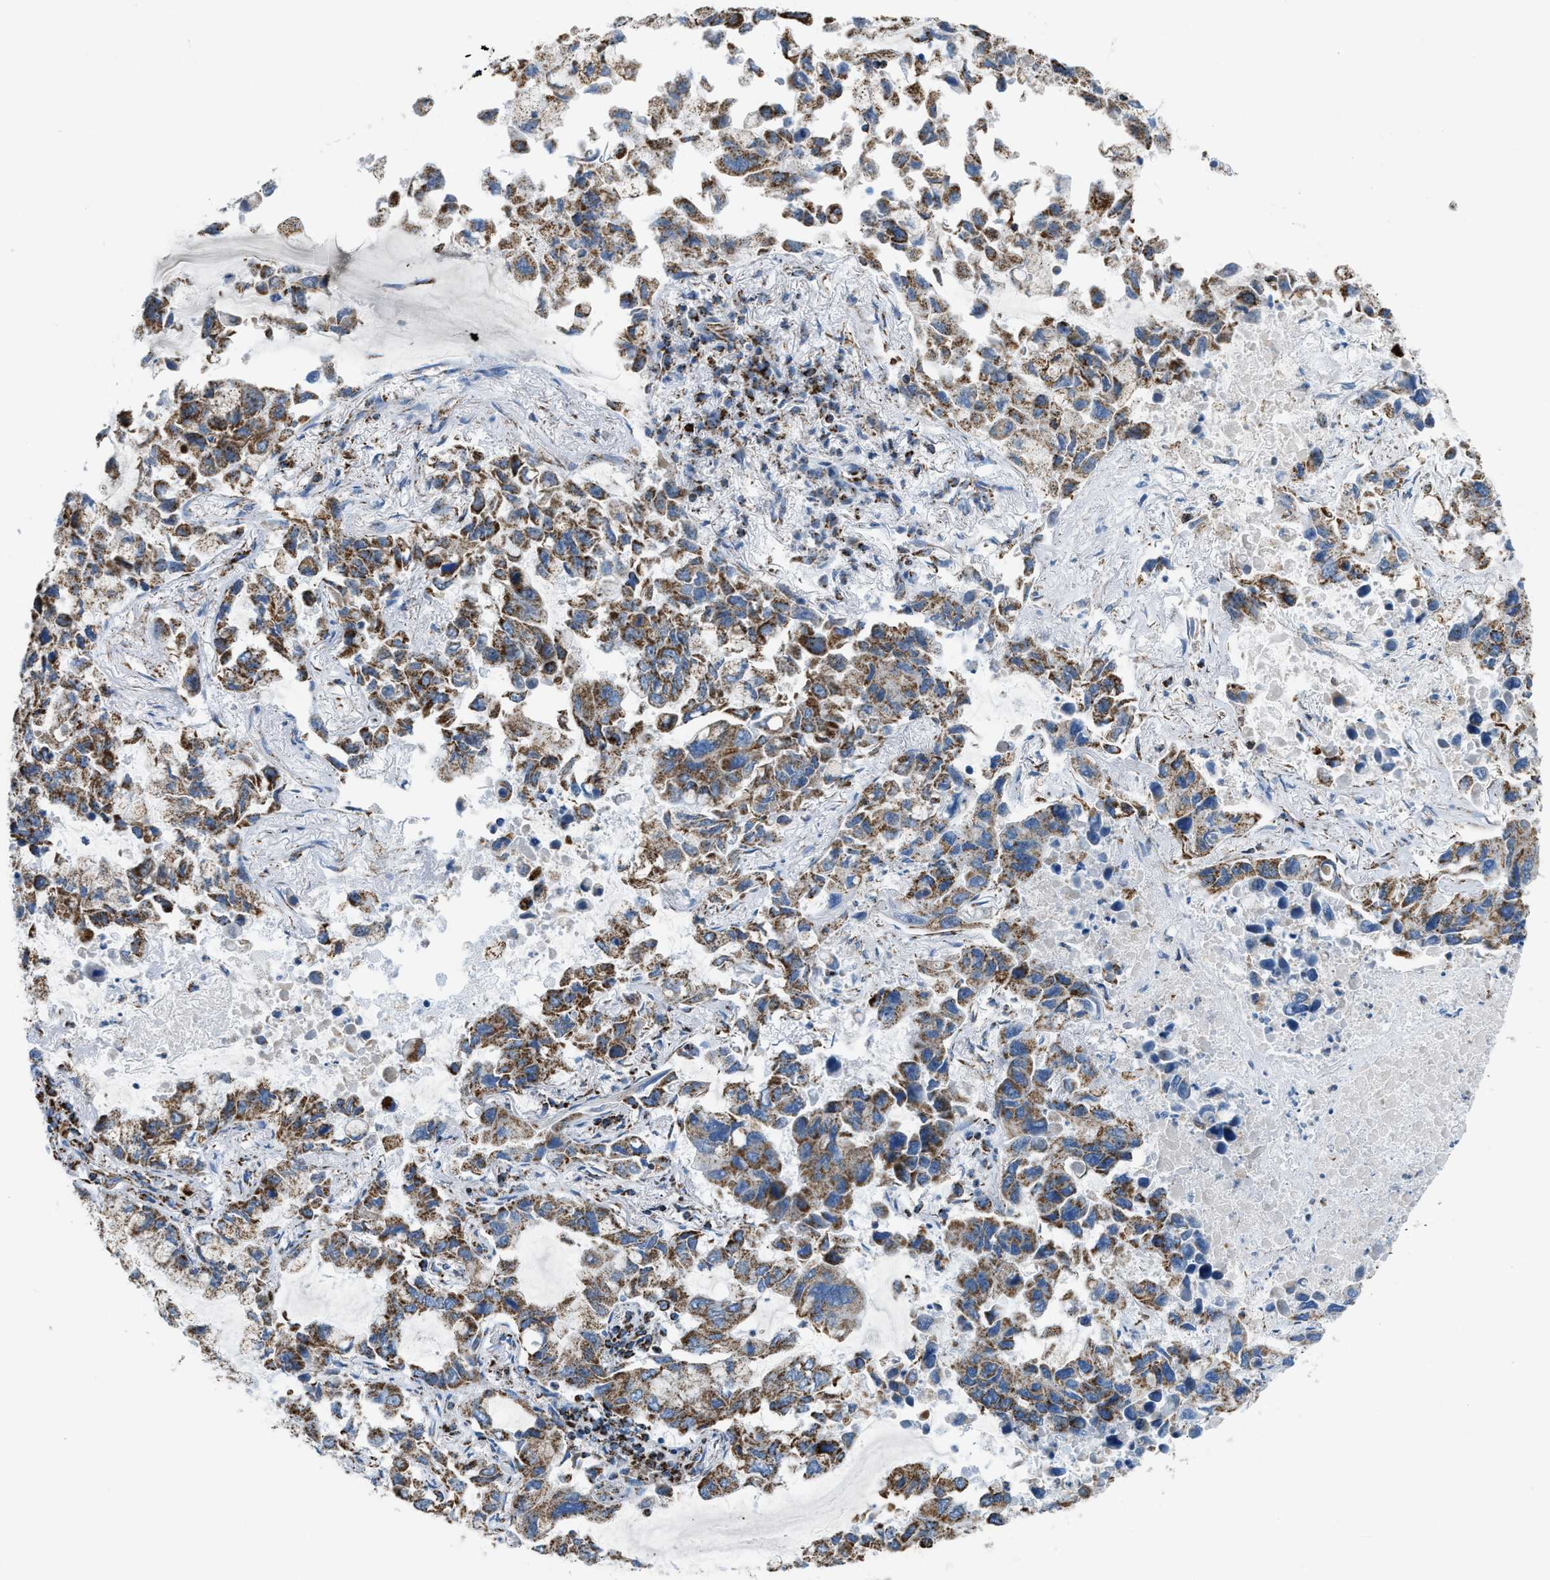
{"staining": {"intensity": "moderate", "quantity": ">75%", "location": "cytoplasmic/membranous"}, "tissue": "lung cancer", "cell_type": "Tumor cells", "image_type": "cancer", "snomed": [{"axis": "morphology", "description": "Adenocarcinoma, NOS"}, {"axis": "topography", "description": "Lung"}], "caption": "Lung cancer was stained to show a protein in brown. There is medium levels of moderate cytoplasmic/membranous expression in about >75% of tumor cells.", "gene": "ETFB", "patient": {"sex": "male", "age": 64}}